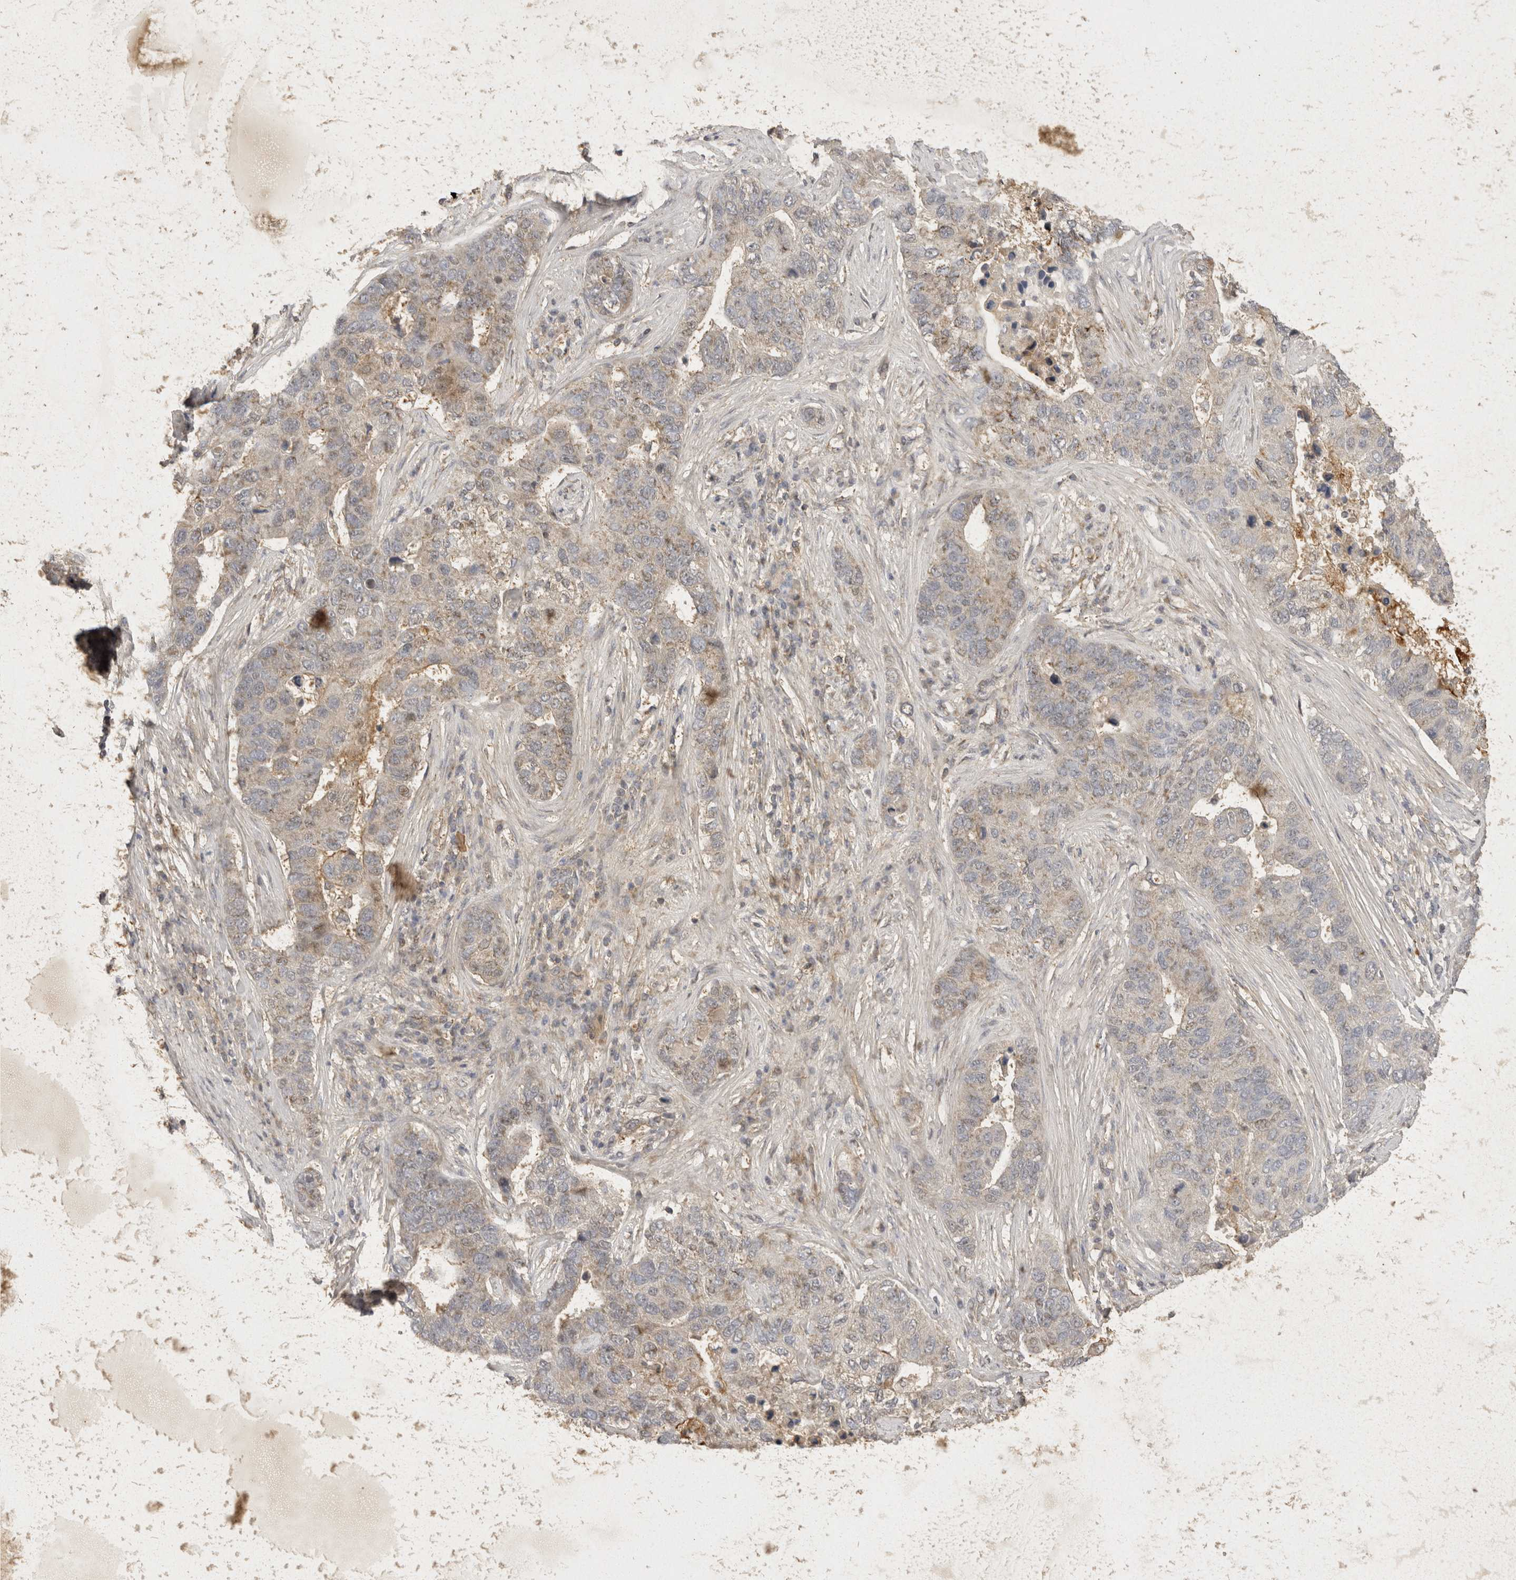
{"staining": {"intensity": "negative", "quantity": "none", "location": "none"}, "tissue": "pancreatic cancer", "cell_type": "Tumor cells", "image_type": "cancer", "snomed": [{"axis": "morphology", "description": "Adenocarcinoma, NOS"}, {"axis": "topography", "description": "Pancreas"}], "caption": "The immunohistochemistry histopathology image has no significant expression in tumor cells of pancreatic cancer (adenocarcinoma) tissue.", "gene": "EIF4G3", "patient": {"sex": "female", "age": 61}}